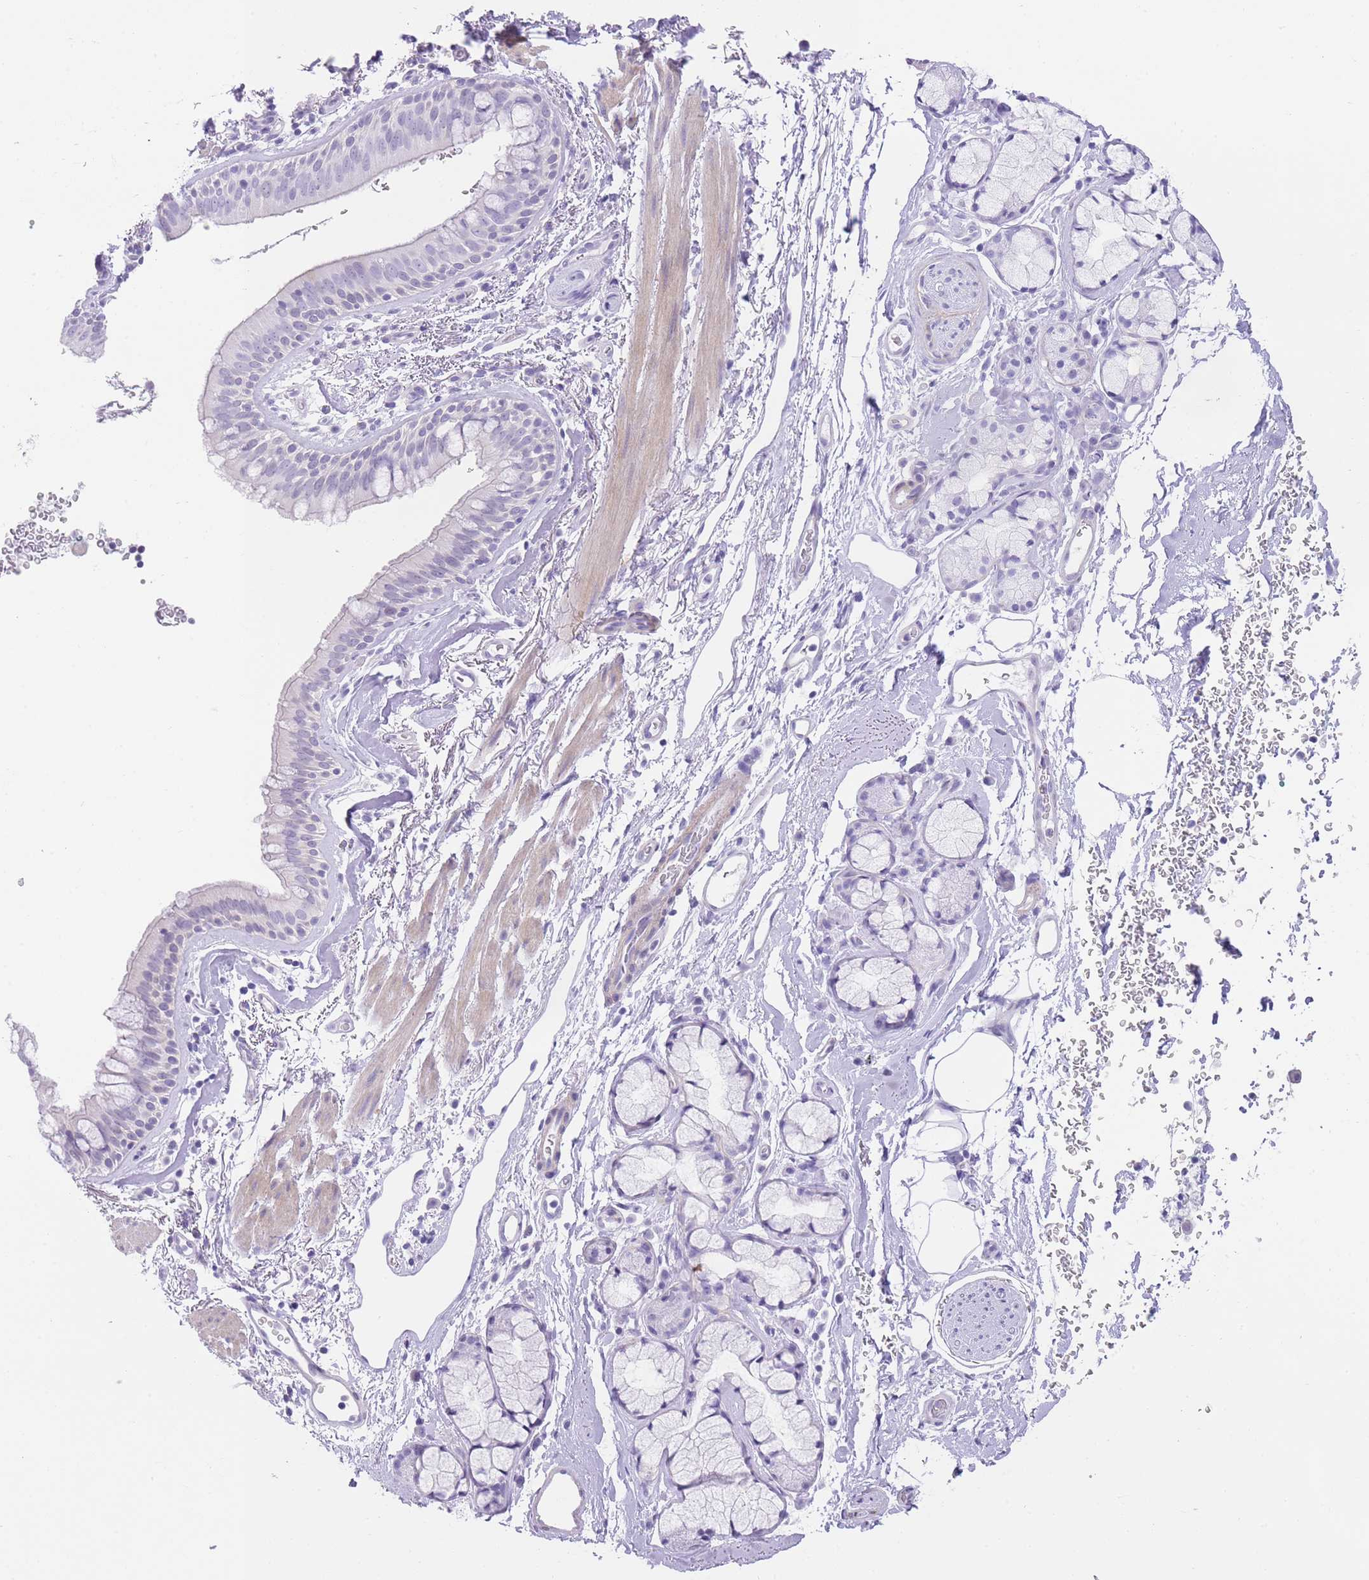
{"staining": {"intensity": "negative", "quantity": "none", "location": "none"}, "tissue": "adipose tissue", "cell_type": "Adipocytes", "image_type": "normal", "snomed": [{"axis": "morphology", "description": "Normal tissue, NOS"}, {"axis": "topography", "description": "Cartilage tissue"}, {"axis": "topography", "description": "Bronchus"}], "caption": "This is a image of IHC staining of benign adipose tissue, which shows no positivity in adipocytes.", "gene": "OR11H12", "patient": {"sex": "female", "age": 72}}